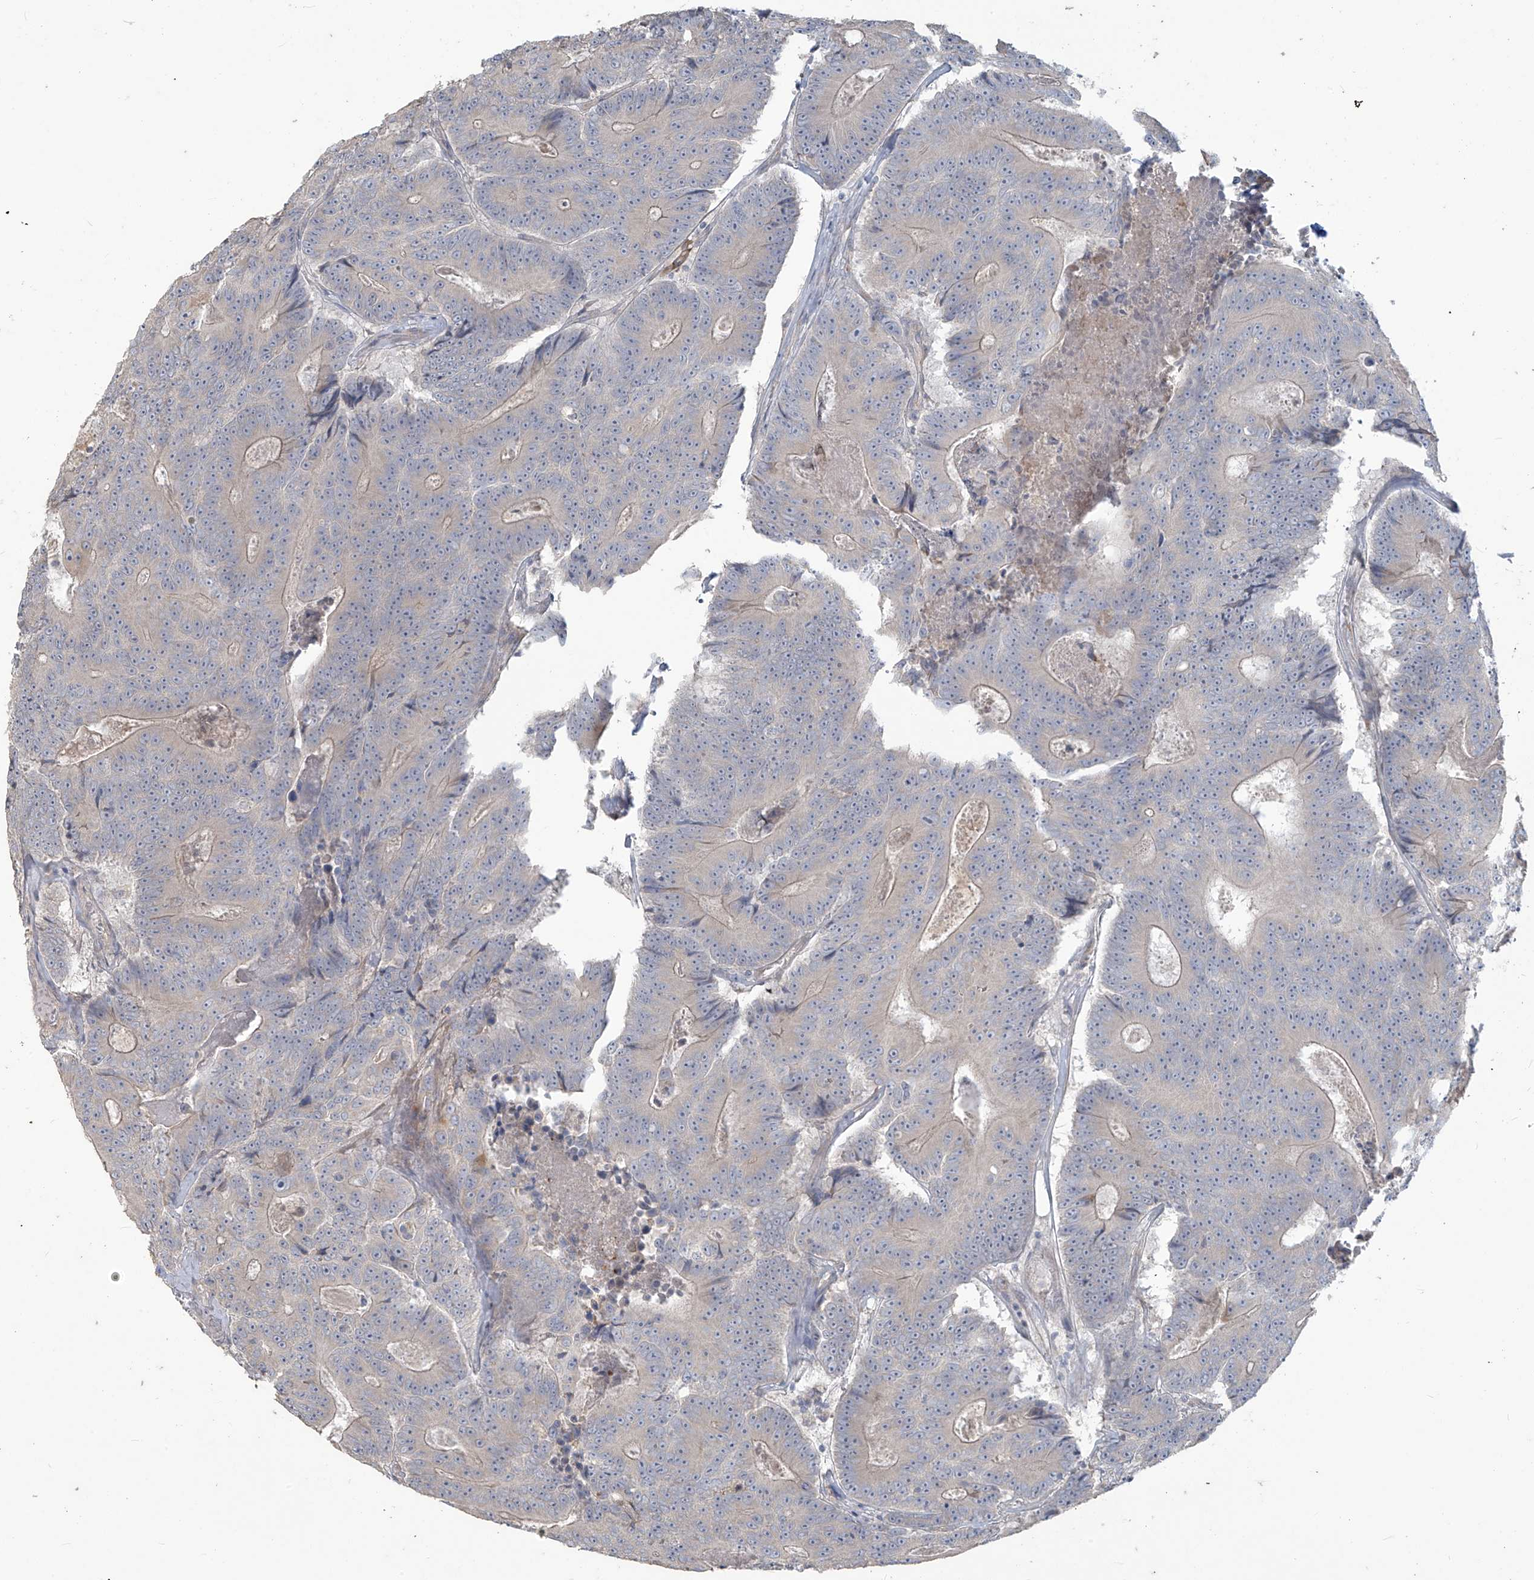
{"staining": {"intensity": "negative", "quantity": "none", "location": "none"}, "tissue": "colorectal cancer", "cell_type": "Tumor cells", "image_type": "cancer", "snomed": [{"axis": "morphology", "description": "Adenocarcinoma, NOS"}, {"axis": "topography", "description": "Colon"}], "caption": "Immunohistochemistry (IHC) of human adenocarcinoma (colorectal) reveals no positivity in tumor cells. (Stains: DAB (3,3'-diaminobenzidine) immunohistochemistry with hematoxylin counter stain, Microscopy: brightfield microscopy at high magnification).", "gene": "MAGIX", "patient": {"sex": "male", "age": 83}}